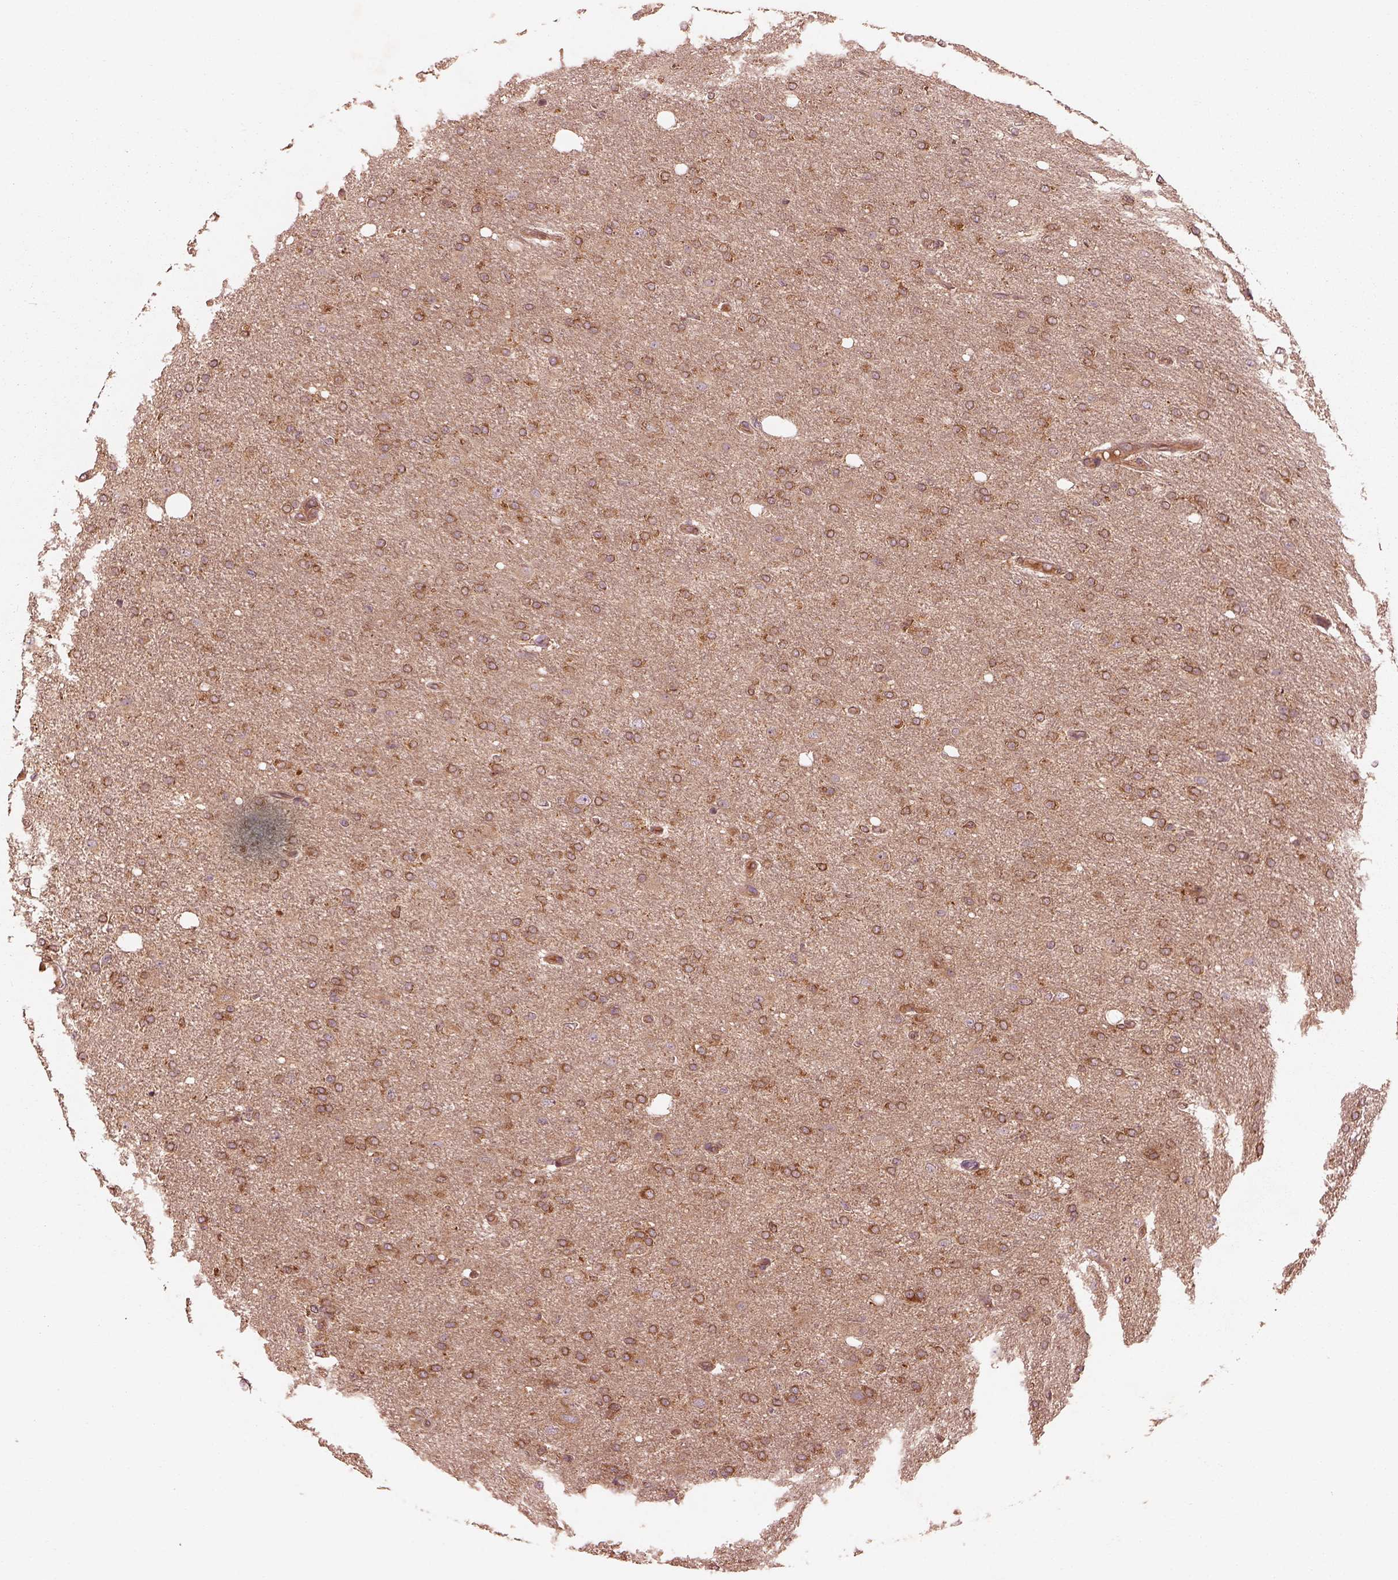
{"staining": {"intensity": "moderate", "quantity": ">75%", "location": "cytoplasmic/membranous"}, "tissue": "glioma", "cell_type": "Tumor cells", "image_type": "cancer", "snomed": [{"axis": "morphology", "description": "Glioma, malignant, High grade"}, {"axis": "topography", "description": "Cerebral cortex"}], "caption": "Approximately >75% of tumor cells in glioma demonstrate moderate cytoplasmic/membranous protein staining as visualized by brown immunohistochemical staining.", "gene": "PIK3R2", "patient": {"sex": "male", "age": 70}}